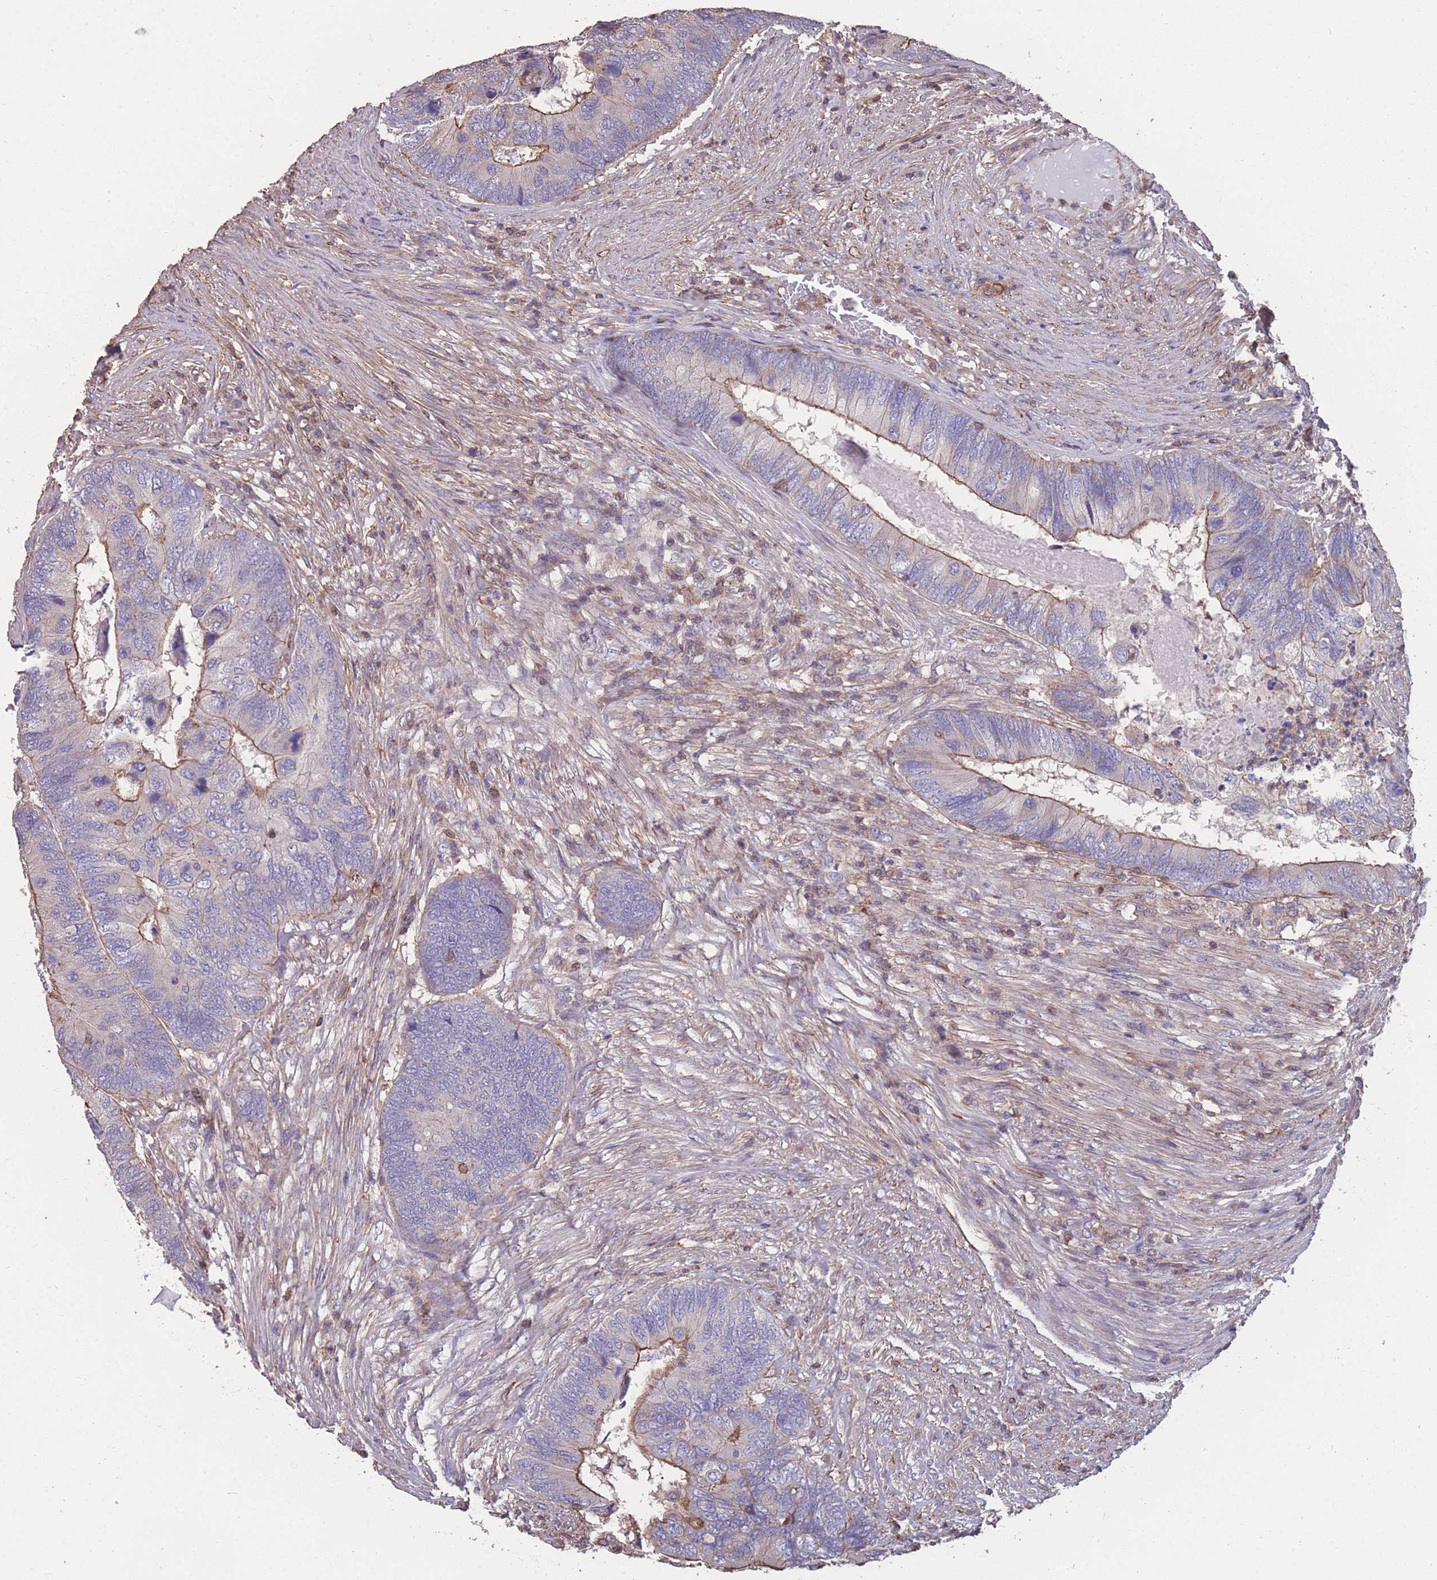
{"staining": {"intensity": "moderate", "quantity": "<25%", "location": "cytoplasmic/membranous"}, "tissue": "colorectal cancer", "cell_type": "Tumor cells", "image_type": "cancer", "snomed": [{"axis": "morphology", "description": "Adenocarcinoma, NOS"}, {"axis": "topography", "description": "Colon"}], "caption": "Moderate cytoplasmic/membranous positivity is identified in approximately <25% of tumor cells in colorectal cancer (adenocarcinoma).", "gene": "NUDT21", "patient": {"sex": "female", "age": 67}}